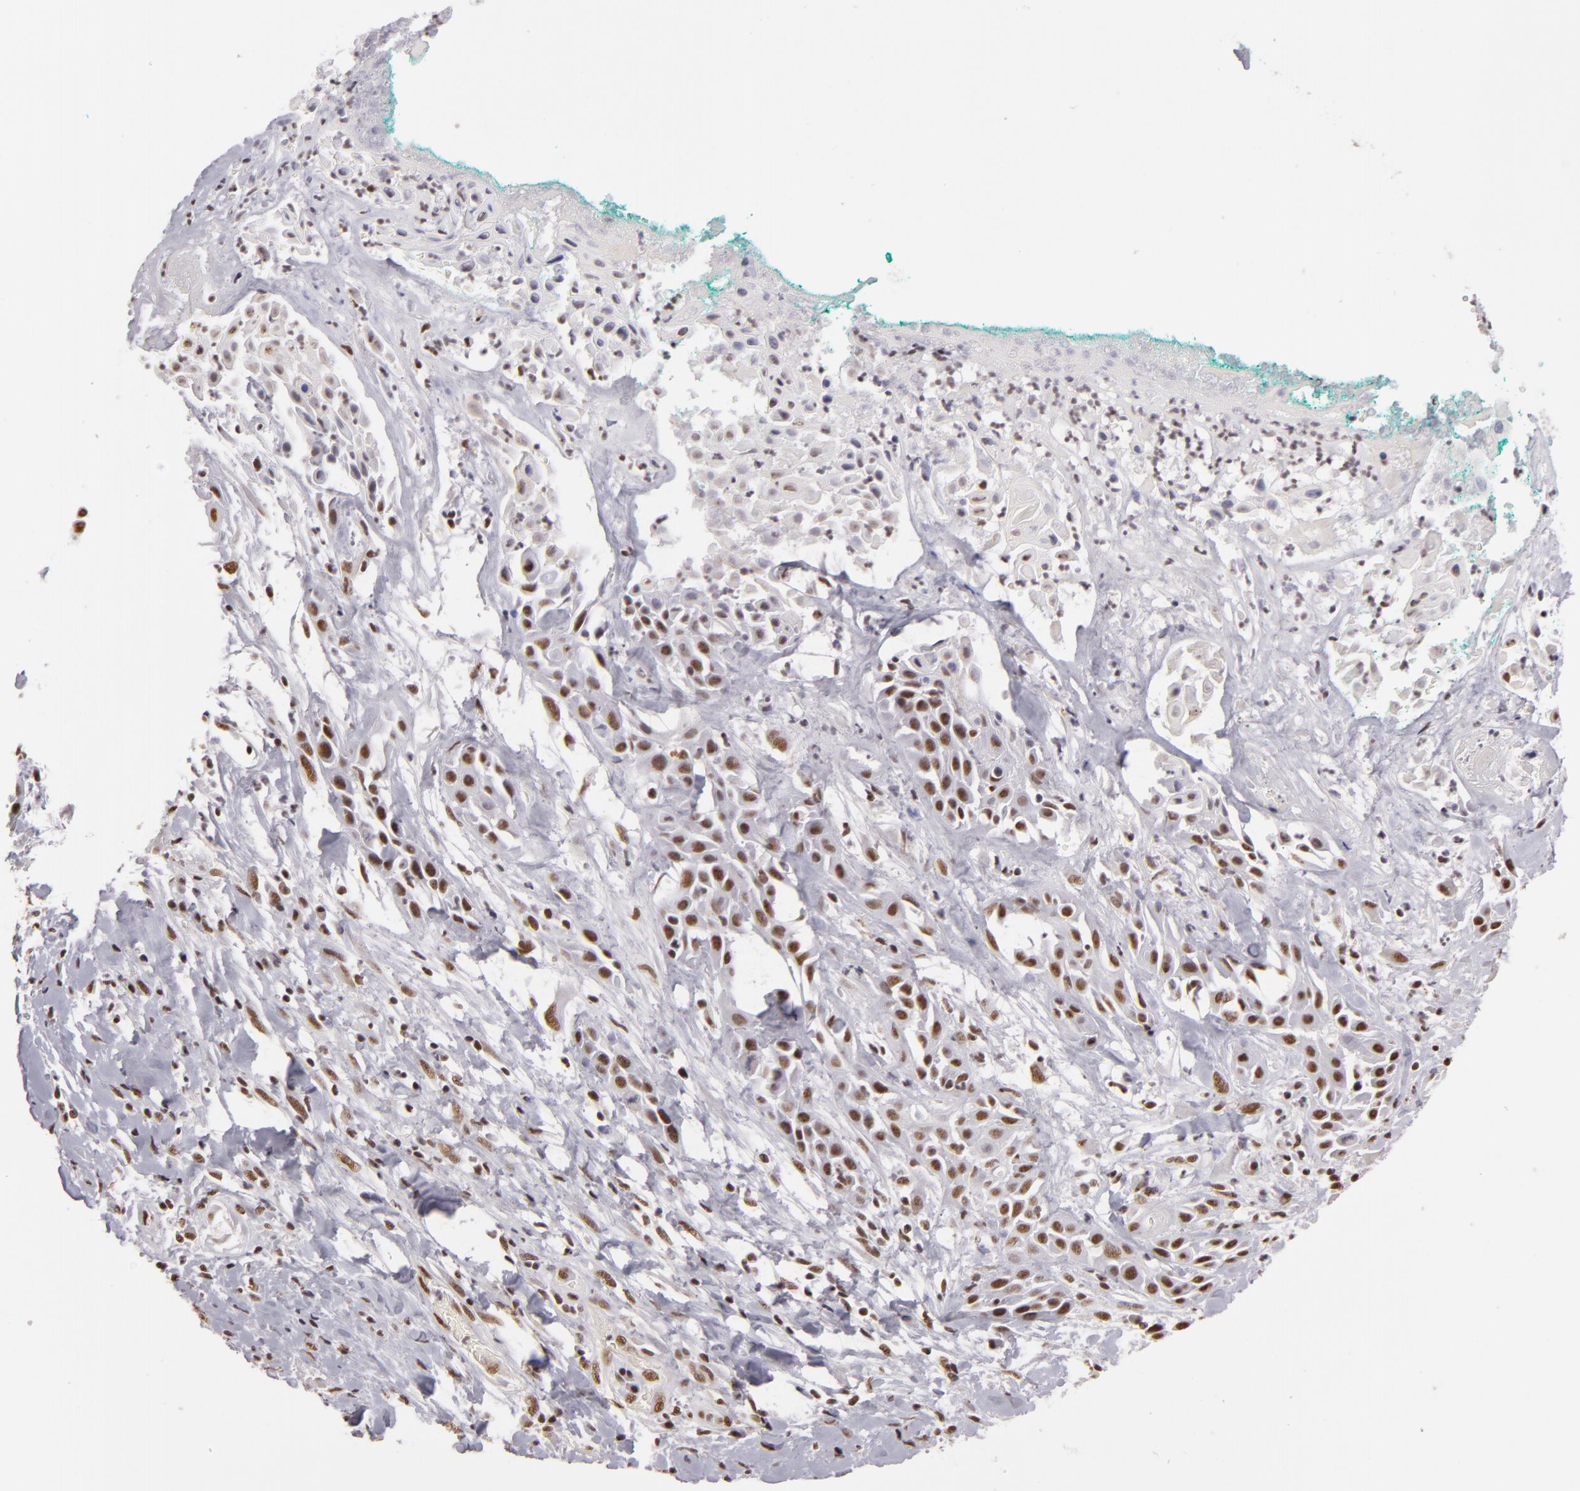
{"staining": {"intensity": "moderate", "quantity": ">75%", "location": "nuclear"}, "tissue": "skin cancer", "cell_type": "Tumor cells", "image_type": "cancer", "snomed": [{"axis": "morphology", "description": "Squamous cell carcinoma, NOS"}, {"axis": "topography", "description": "Skin"}, {"axis": "topography", "description": "Anal"}], "caption": "Human skin cancer (squamous cell carcinoma) stained with a protein marker displays moderate staining in tumor cells.", "gene": "INTS6", "patient": {"sex": "male", "age": 64}}